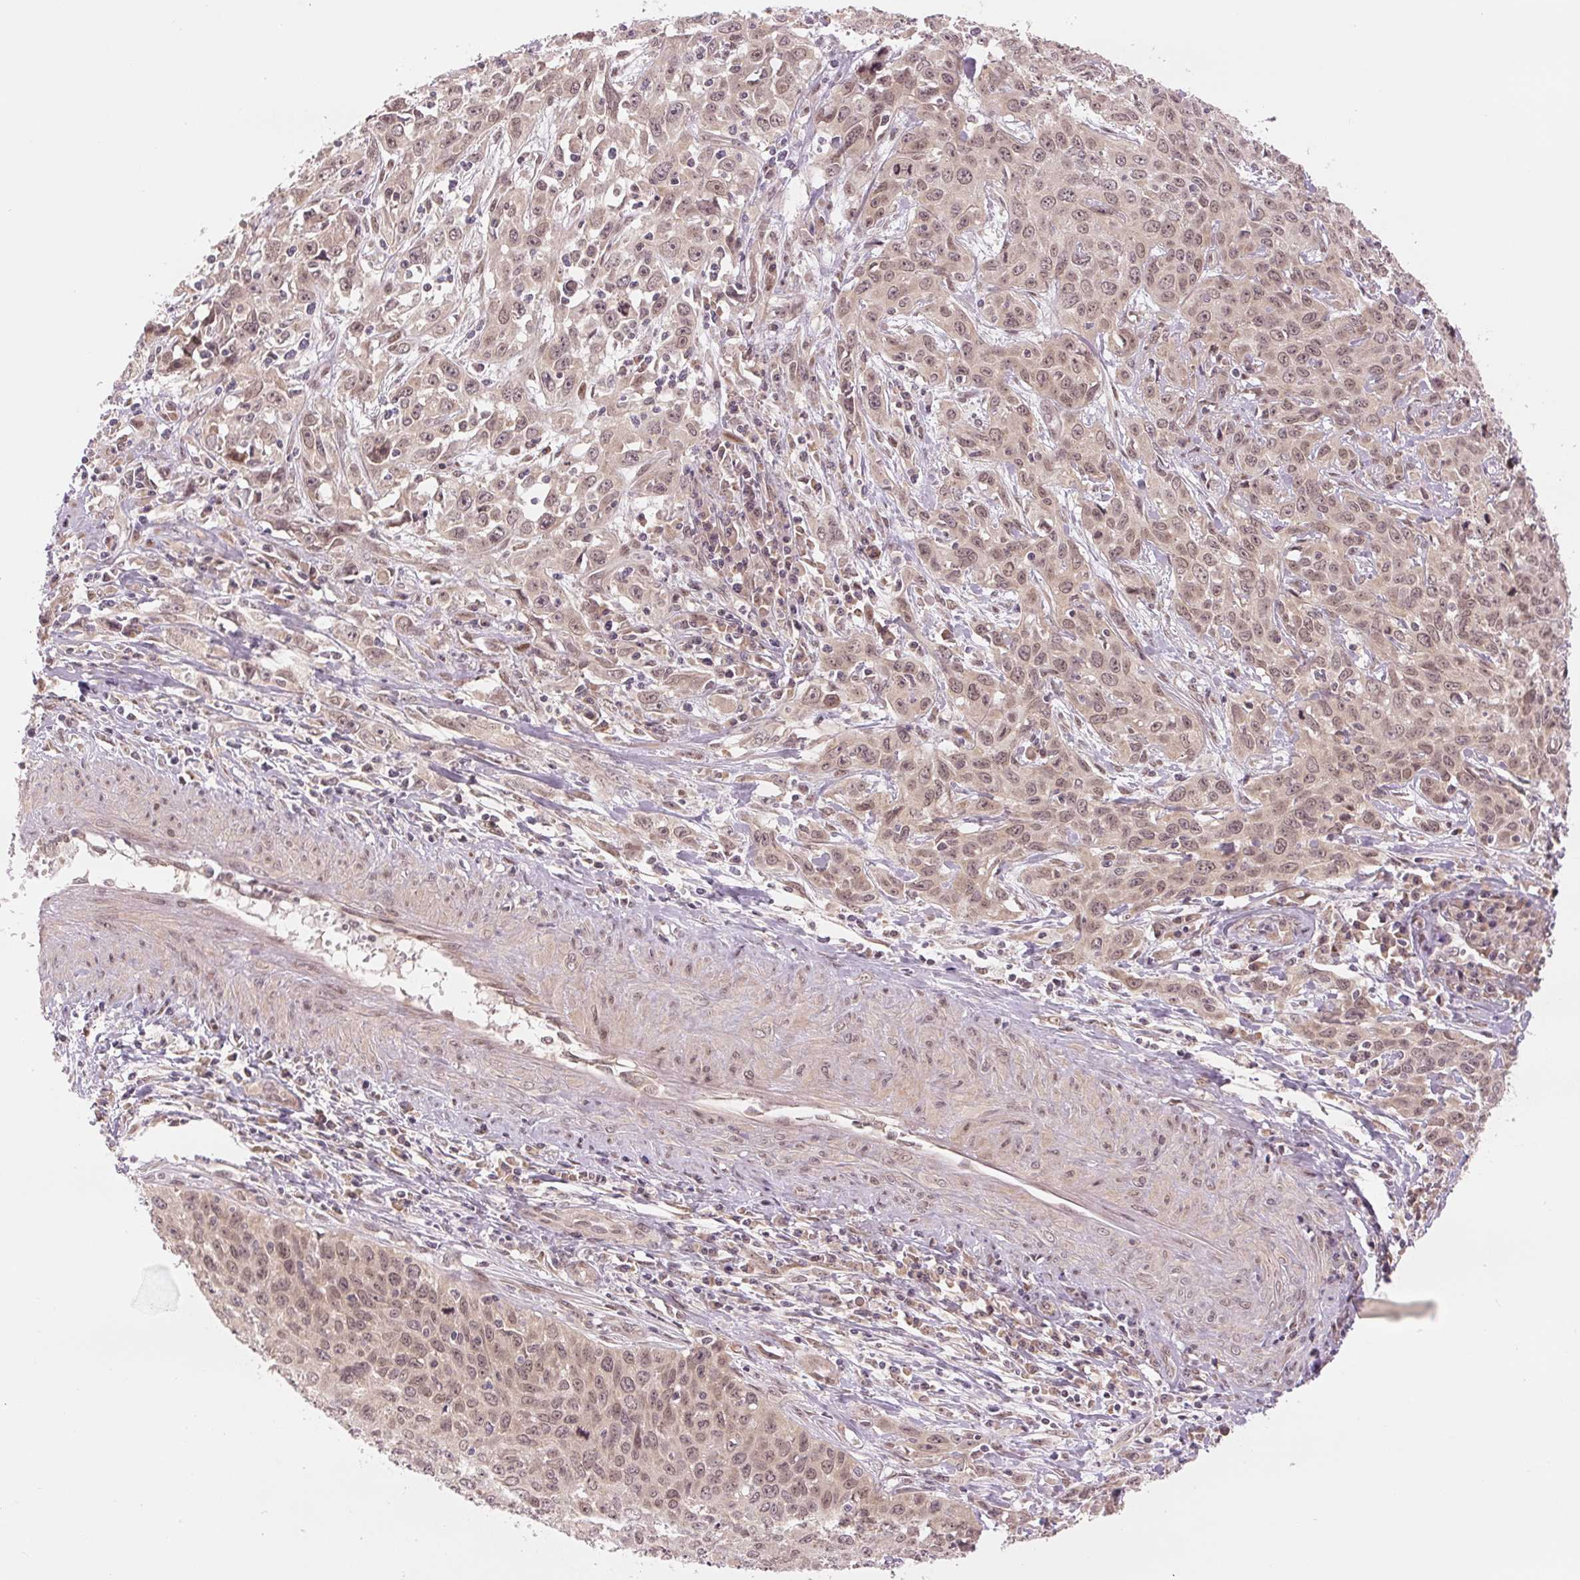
{"staining": {"intensity": "weak", "quantity": ">75%", "location": "nuclear"}, "tissue": "cervical cancer", "cell_type": "Tumor cells", "image_type": "cancer", "snomed": [{"axis": "morphology", "description": "Squamous cell carcinoma, NOS"}, {"axis": "topography", "description": "Cervix"}], "caption": "Cervical cancer stained for a protein shows weak nuclear positivity in tumor cells. The protein is shown in brown color, while the nuclei are stained blue.", "gene": "ERI3", "patient": {"sex": "female", "age": 38}}